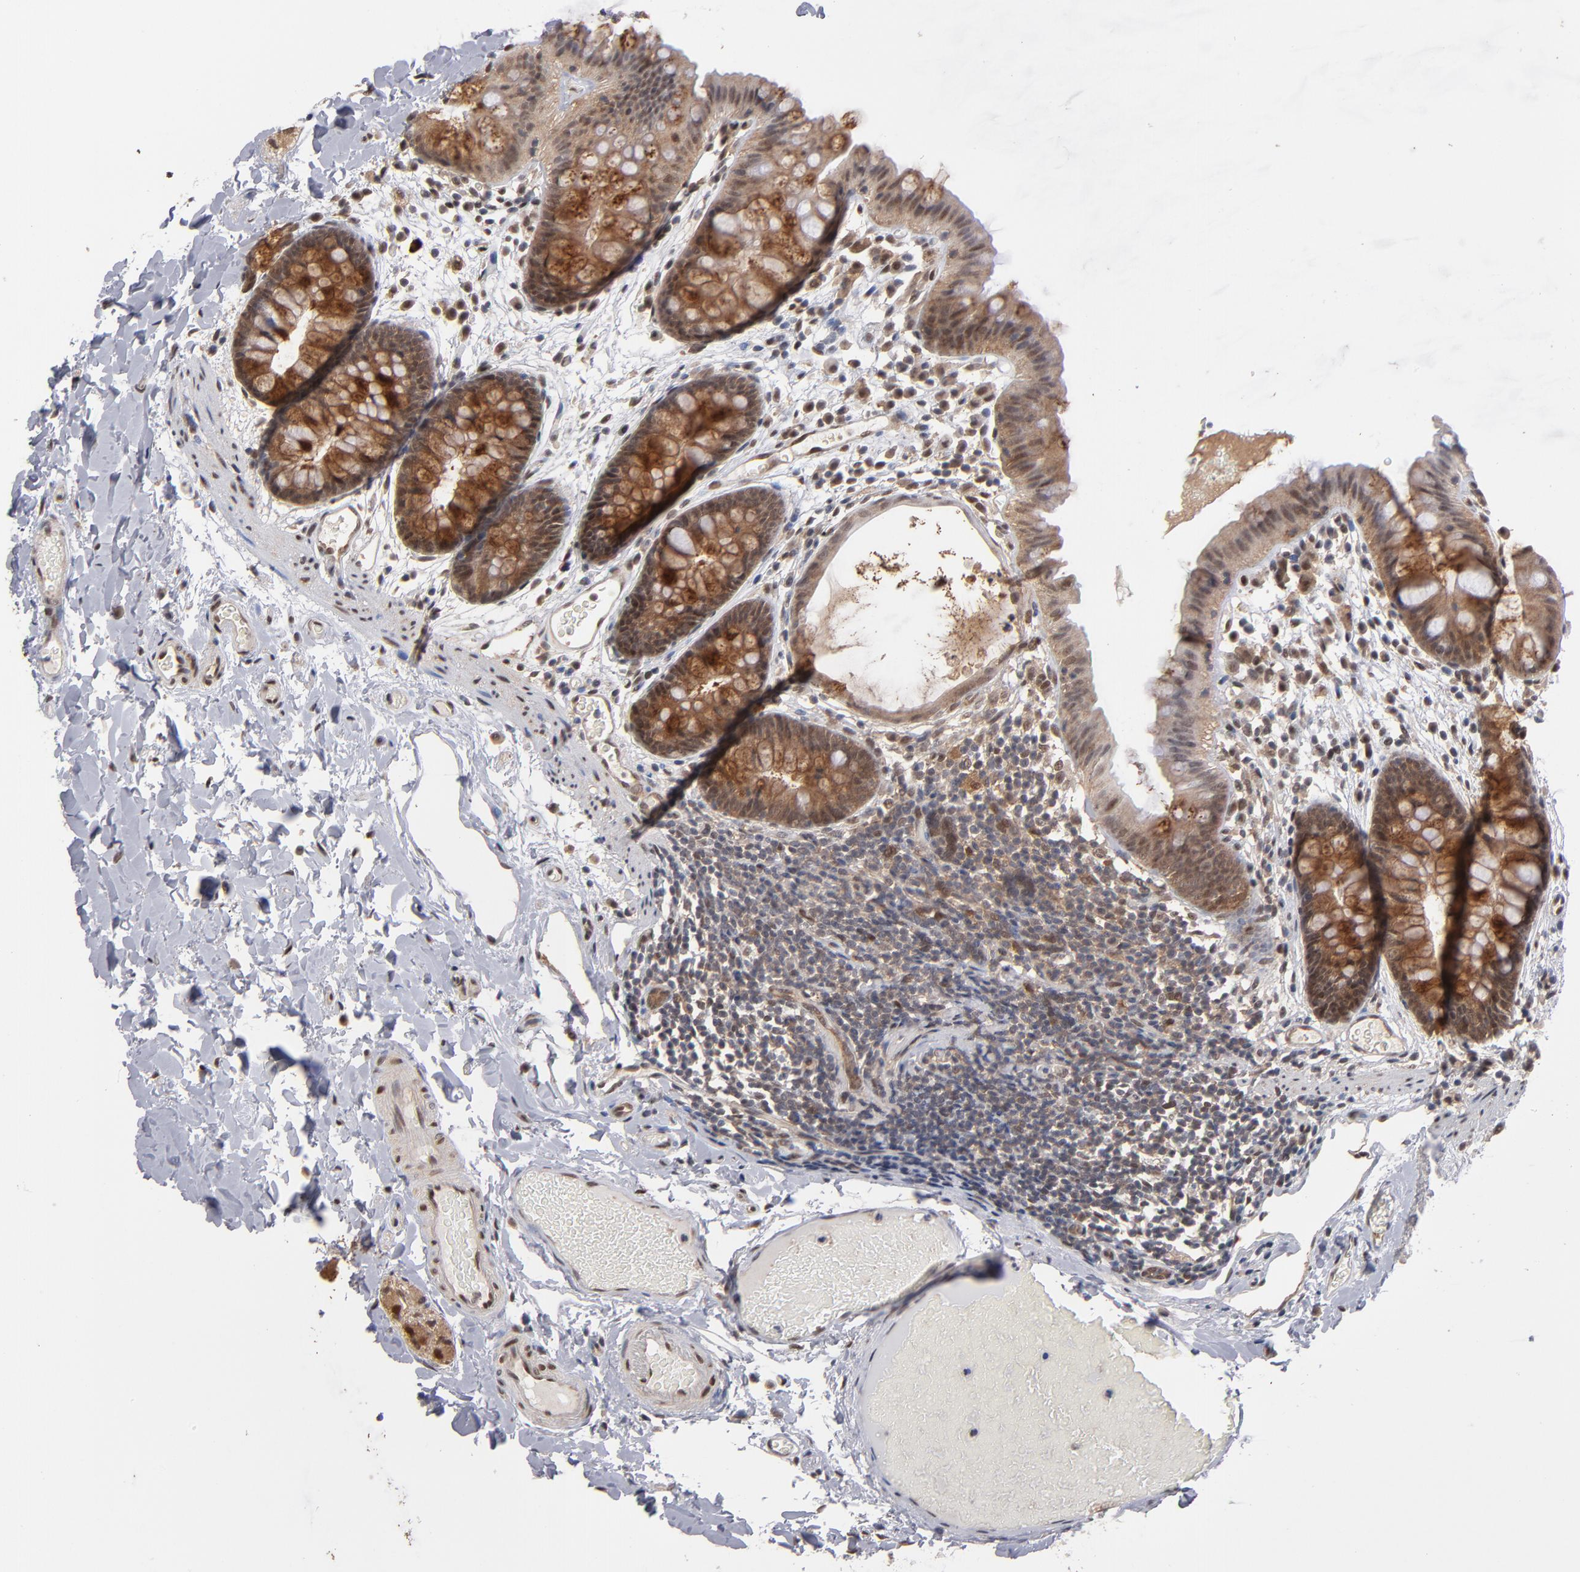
{"staining": {"intensity": "moderate", "quantity": ">75%", "location": "nuclear"}, "tissue": "colon", "cell_type": "Endothelial cells", "image_type": "normal", "snomed": [{"axis": "morphology", "description": "Normal tissue, NOS"}, {"axis": "topography", "description": "Smooth muscle"}, {"axis": "topography", "description": "Colon"}], "caption": "Immunohistochemistry (IHC) staining of normal colon, which shows medium levels of moderate nuclear positivity in about >75% of endothelial cells indicating moderate nuclear protein staining. The staining was performed using DAB (3,3'-diaminobenzidine) (brown) for protein detection and nuclei were counterstained in hematoxylin (blue).", "gene": "HUWE1", "patient": {"sex": "male", "age": 67}}